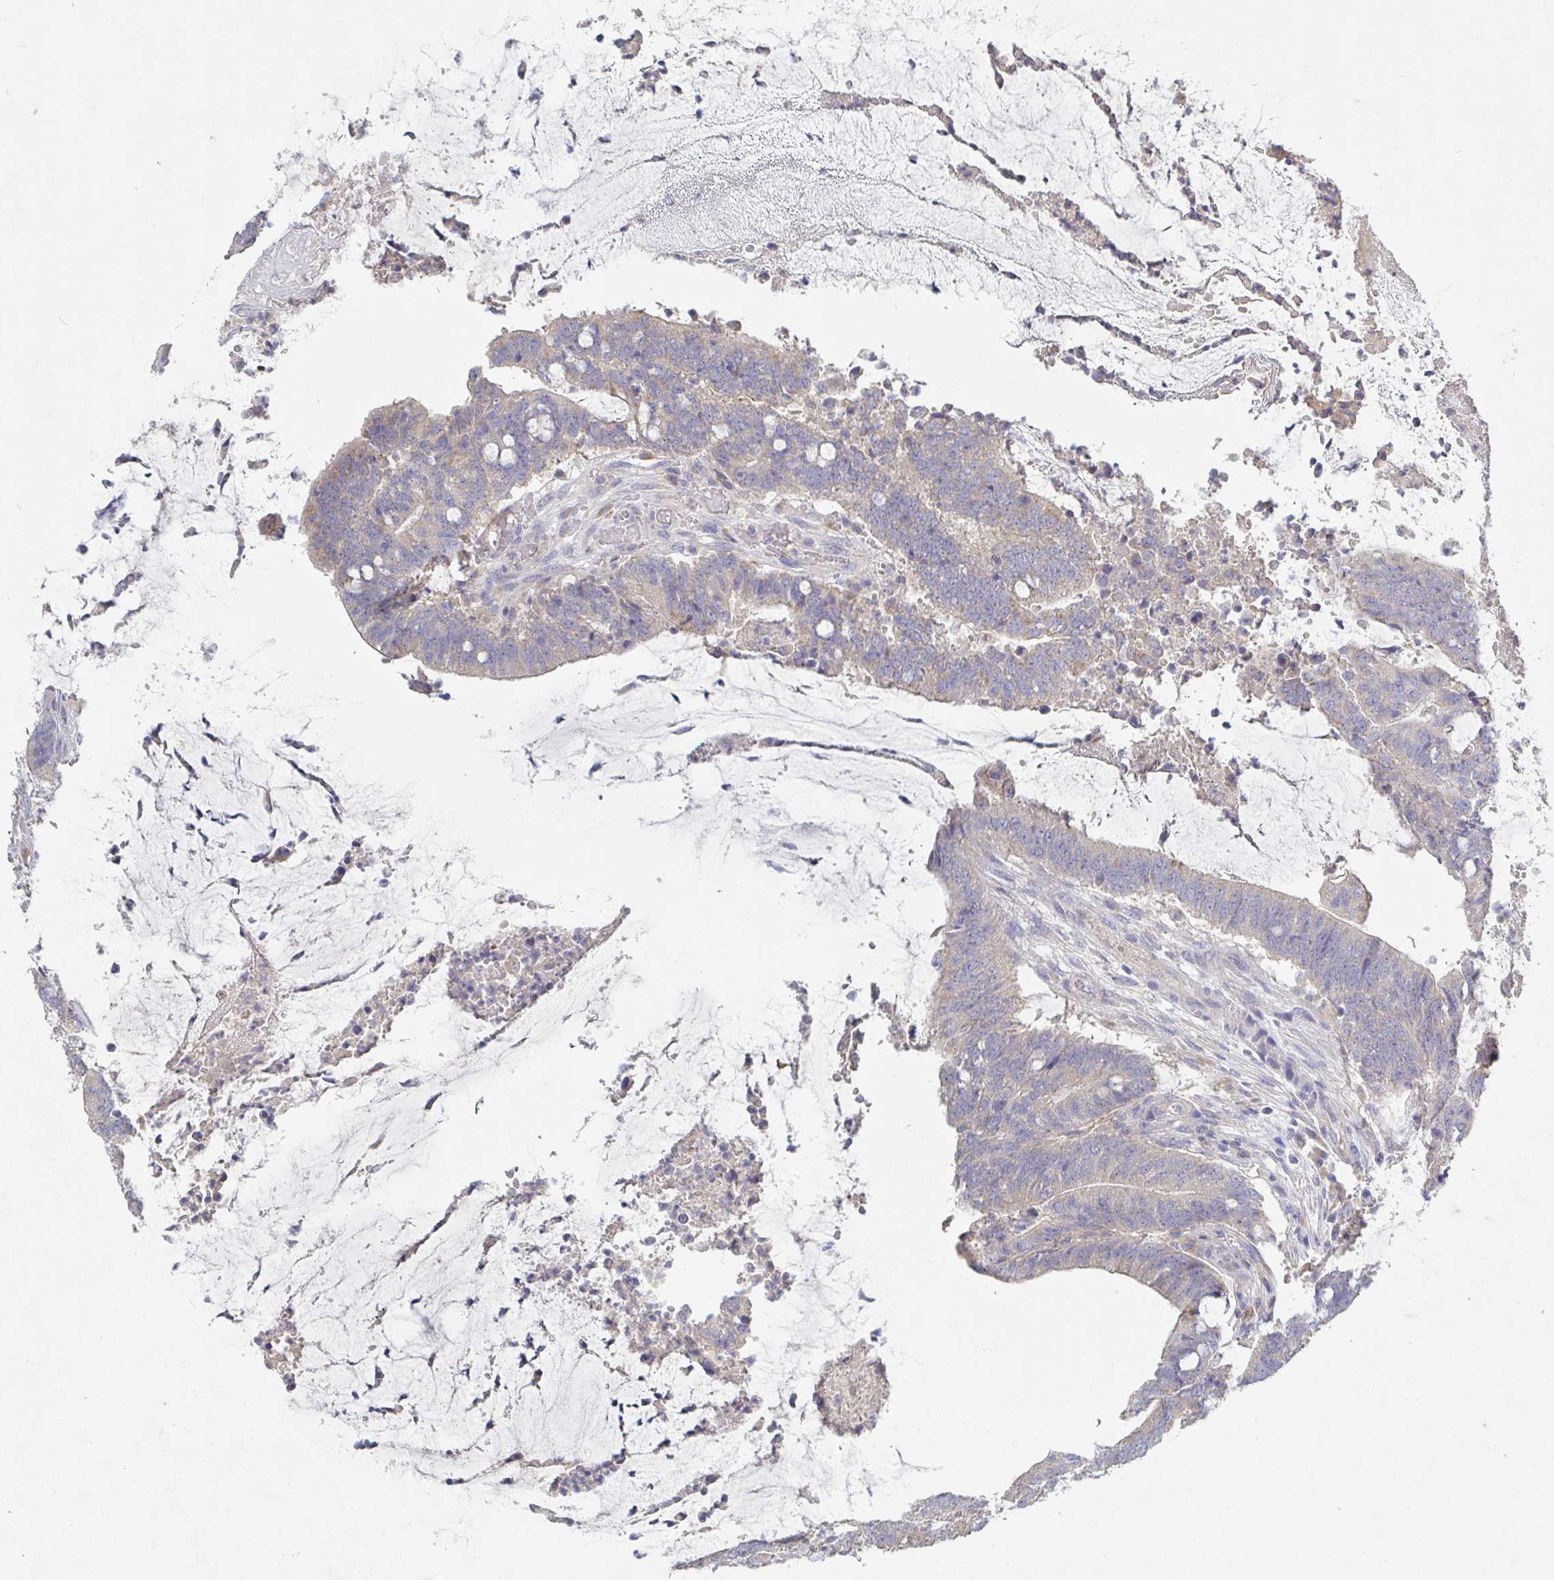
{"staining": {"intensity": "weak", "quantity": "<25%", "location": "cytoplasmic/membranous"}, "tissue": "colorectal cancer", "cell_type": "Tumor cells", "image_type": "cancer", "snomed": [{"axis": "morphology", "description": "Adenocarcinoma, NOS"}, {"axis": "topography", "description": "Colon"}], "caption": "IHC of human colorectal adenocarcinoma exhibits no expression in tumor cells.", "gene": "GALNT13", "patient": {"sex": "female", "age": 43}}